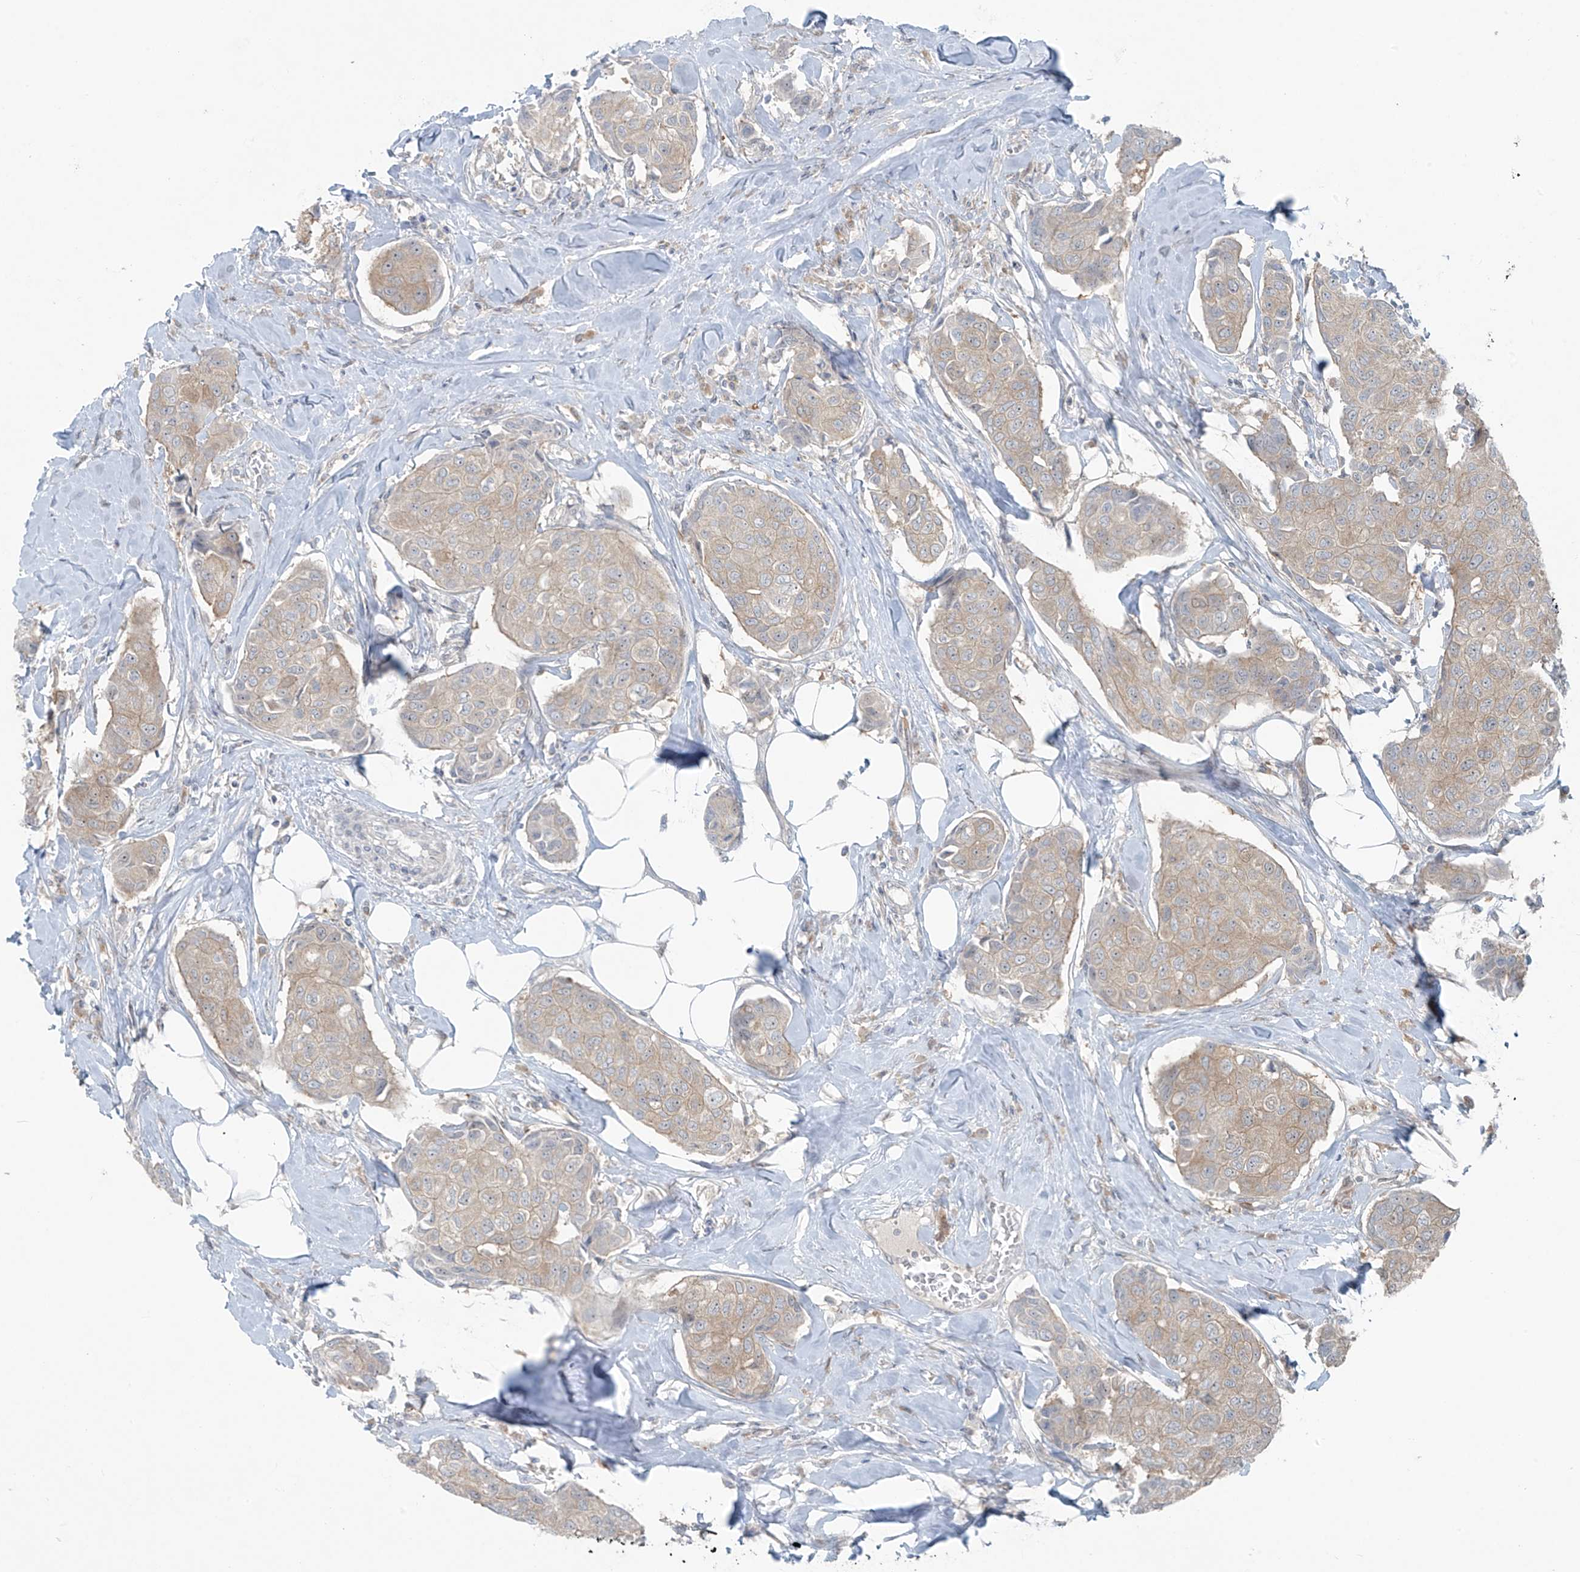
{"staining": {"intensity": "weak", "quantity": "25%-75%", "location": "cytoplasmic/membranous"}, "tissue": "breast cancer", "cell_type": "Tumor cells", "image_type": "cancer", "snomed": [{"axis": "morphology", "description": "Duct carcinoma"}, {"axis": "topography", "description": "Breast"}], "caption": "There is low levels of weak cytoplasmic/membranous positivity in tumor cells of breast cancer (infiltrating ductal carcinoma), as demonstrated by immunohistochemical staining (brown color).", "gene": "PPAT", "patient": {"sex": "female", "age": 80}}